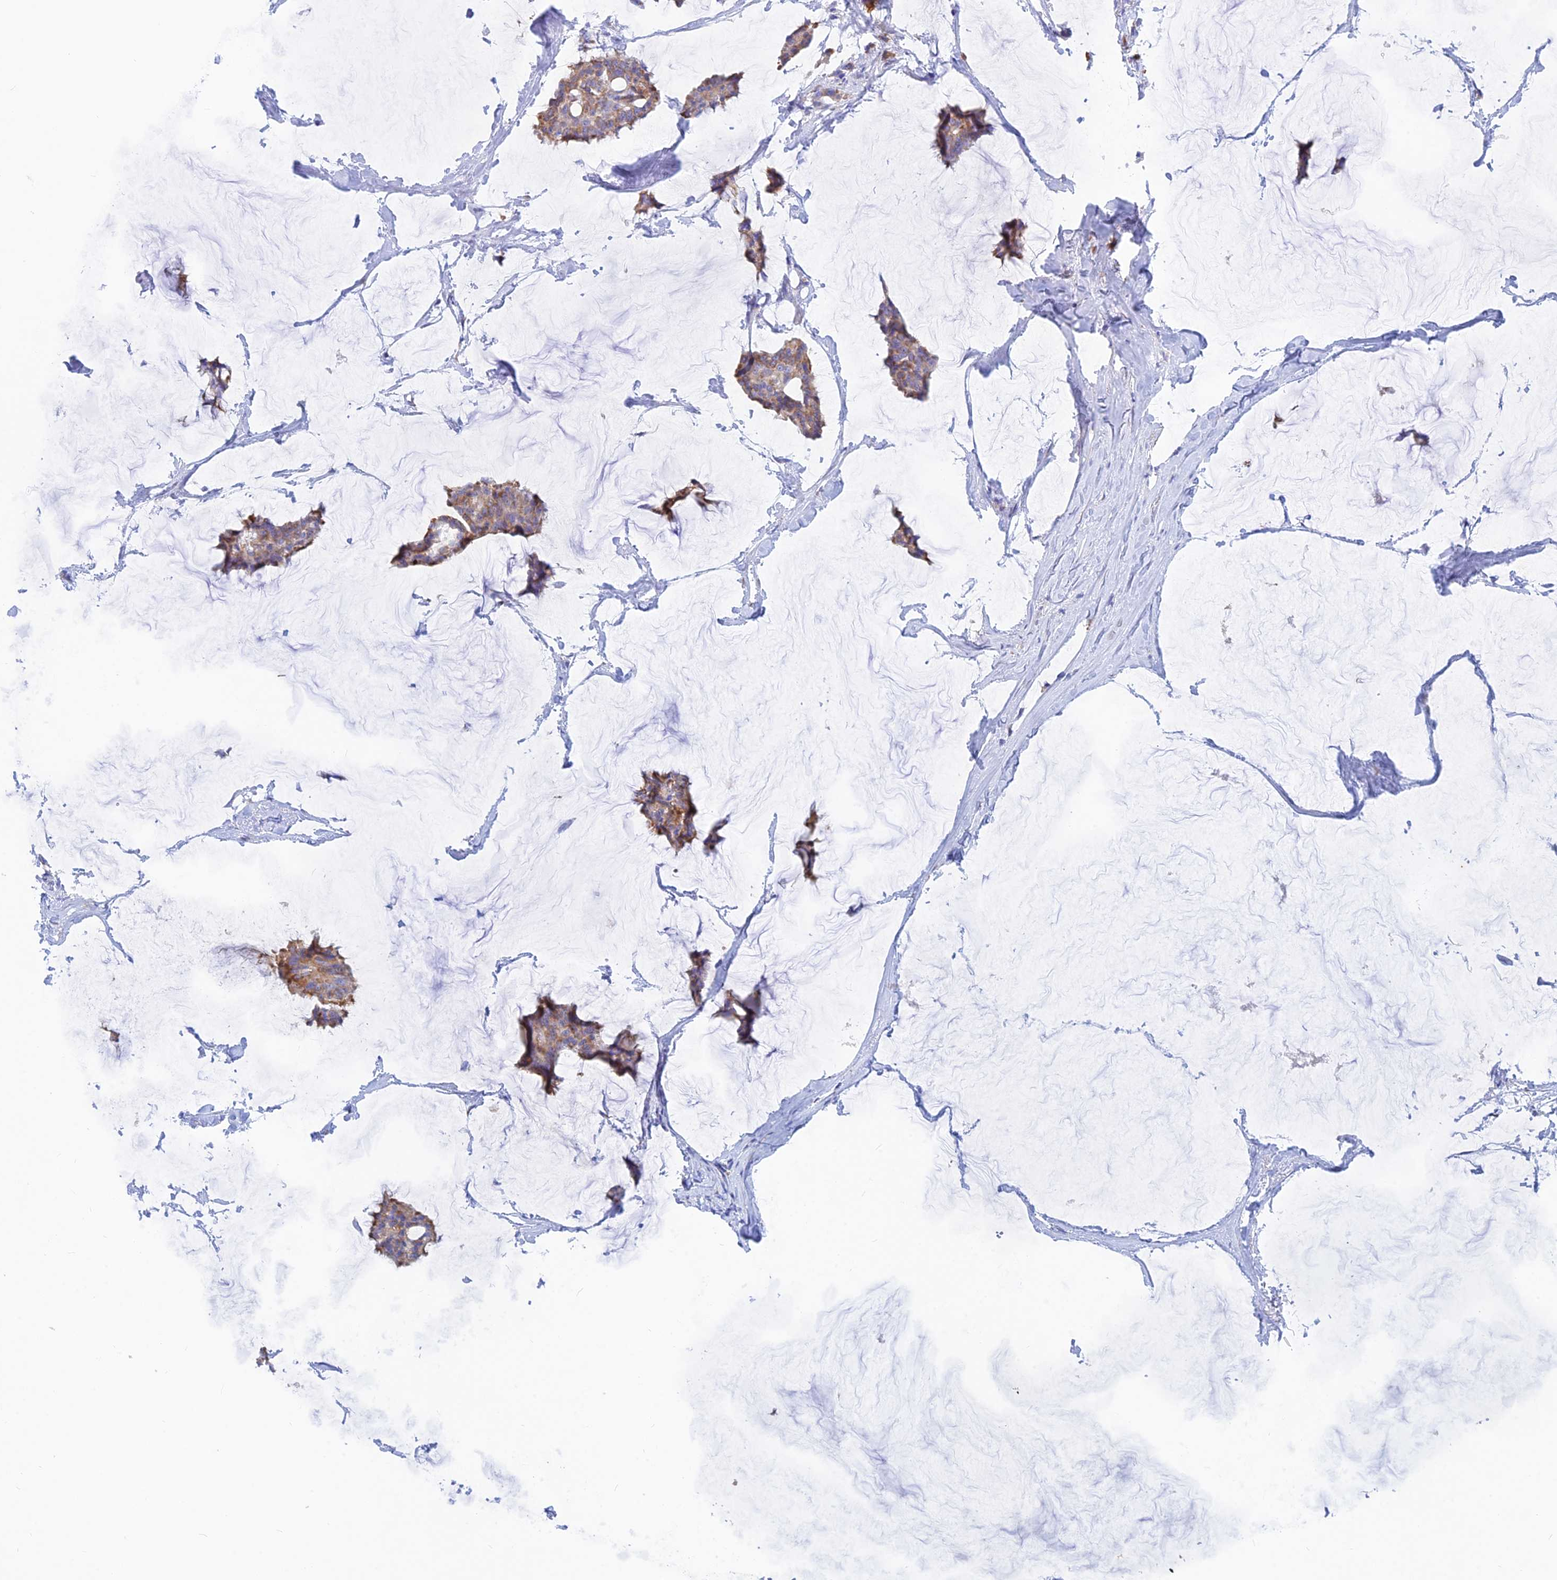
{"staining": {"intensity": "weak", "quantity": ">75%", "location": "cytoplasmic/membranous"}, "tissue": "breast cancer", "cell_type": "Tumor cells", "image_type": "cancer", "snomed": [{"axis": "morphology", "description": "Duct carcinoma"}, {"axis": "topography", "description": "Breast"}], "caption": "DAB (3,3'-diaminobenzidine) immunohistochemical staining of intraductal carcinoma (breast) shows weak cytoplasmic/membranous protein positivity in about >75% of tumor cells.", "gene": "WDR35", "patient": {"sex": "female", "age": 93}}